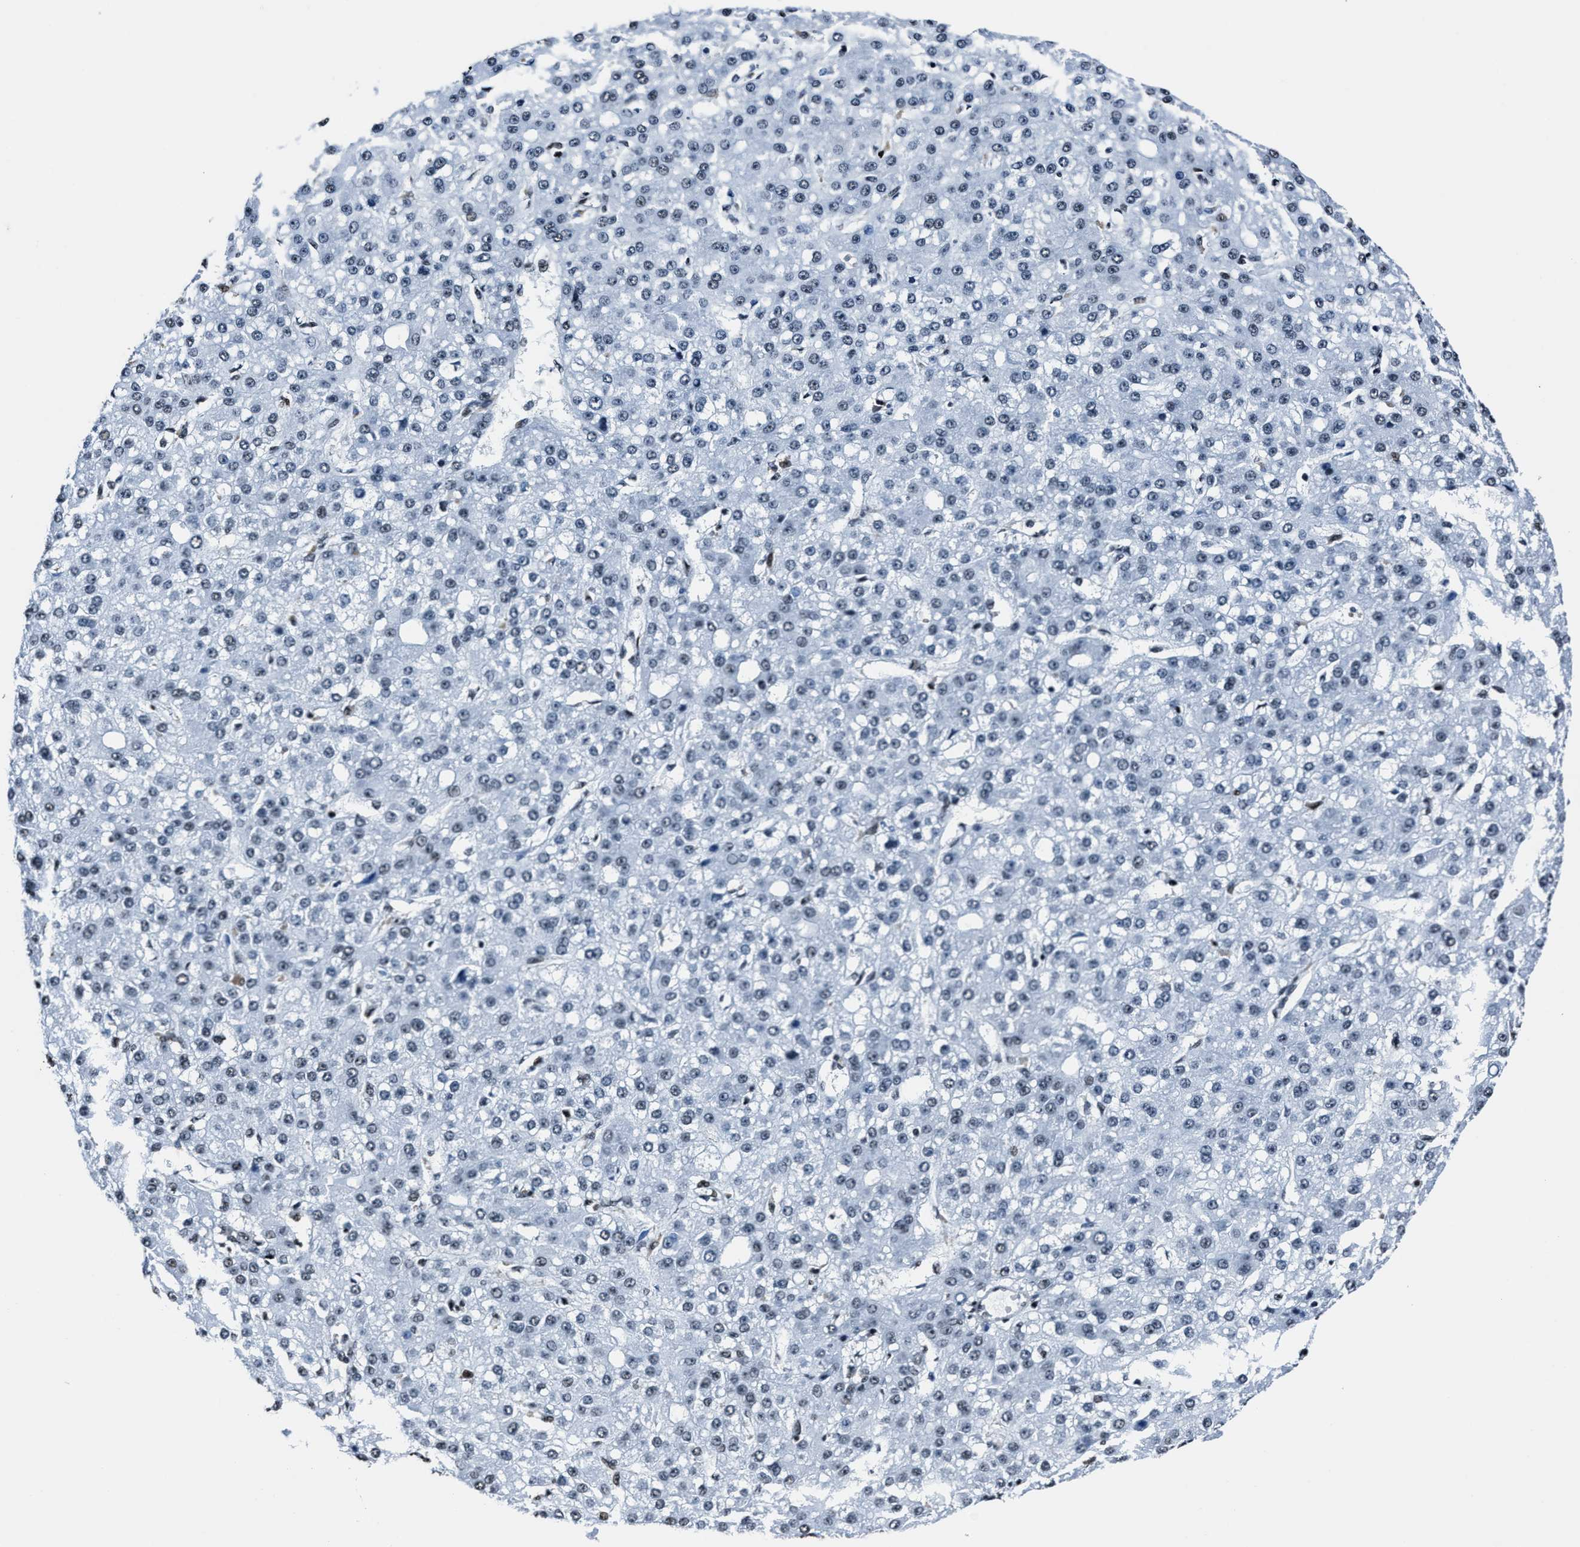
{"staining": {"intensity": "negative", "quantity": "none", "location": "none"}, "tissue": "liver cancer", "cell_type": "Tumor cells", "image_type": "cancer", "snomed": [{"axis": "morphology", "description": "Carcinoma, Hepatocellular, NOS"}, {"axis": "topography", "description": "Liver"}], "caption": "Hepatocellular carcinoma (liver) was stained to show a protein in brown. There is no significant staining in tumor cells.", "gene": "PPIE", "patient": {"sex": "male", "age": 67}}